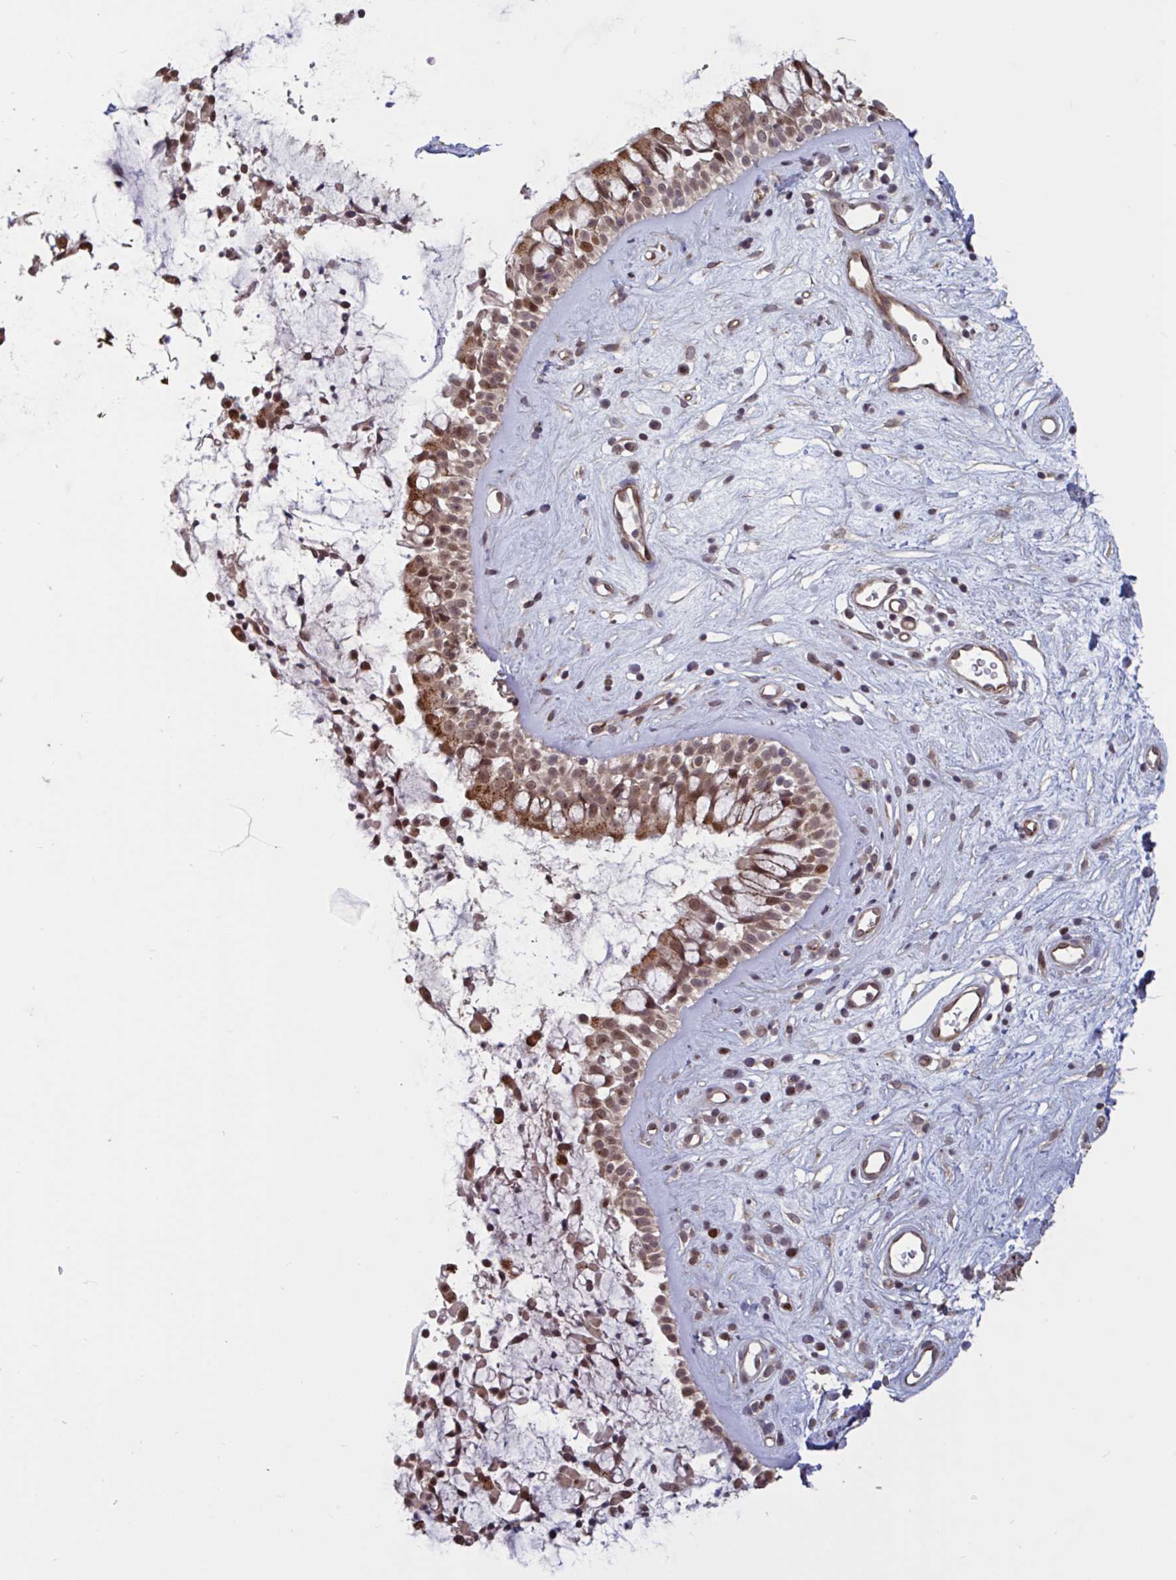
{"staining": {"intensity": "strong", "quantity": "25%-75%", "location": "cytoplasmic/membranous,nuclear"}, "tissue": "nasopharynx", "cell_type": "Respiratory epithelial cells", "image_type": "normal", "snomed": [{"axis": "morphology", "description": "Normal tissue, NOS"}, {"axis": "topography", "description": "Nasopharynx"}], "caption": "Strong cytoplasmic/membranous,nuclear positivity is identified in about 25%-75% of respiratory epithelial cells in normal nasopharynx.", "gene": "IPO5", "patient": {"sex": "male", "age": 32}}